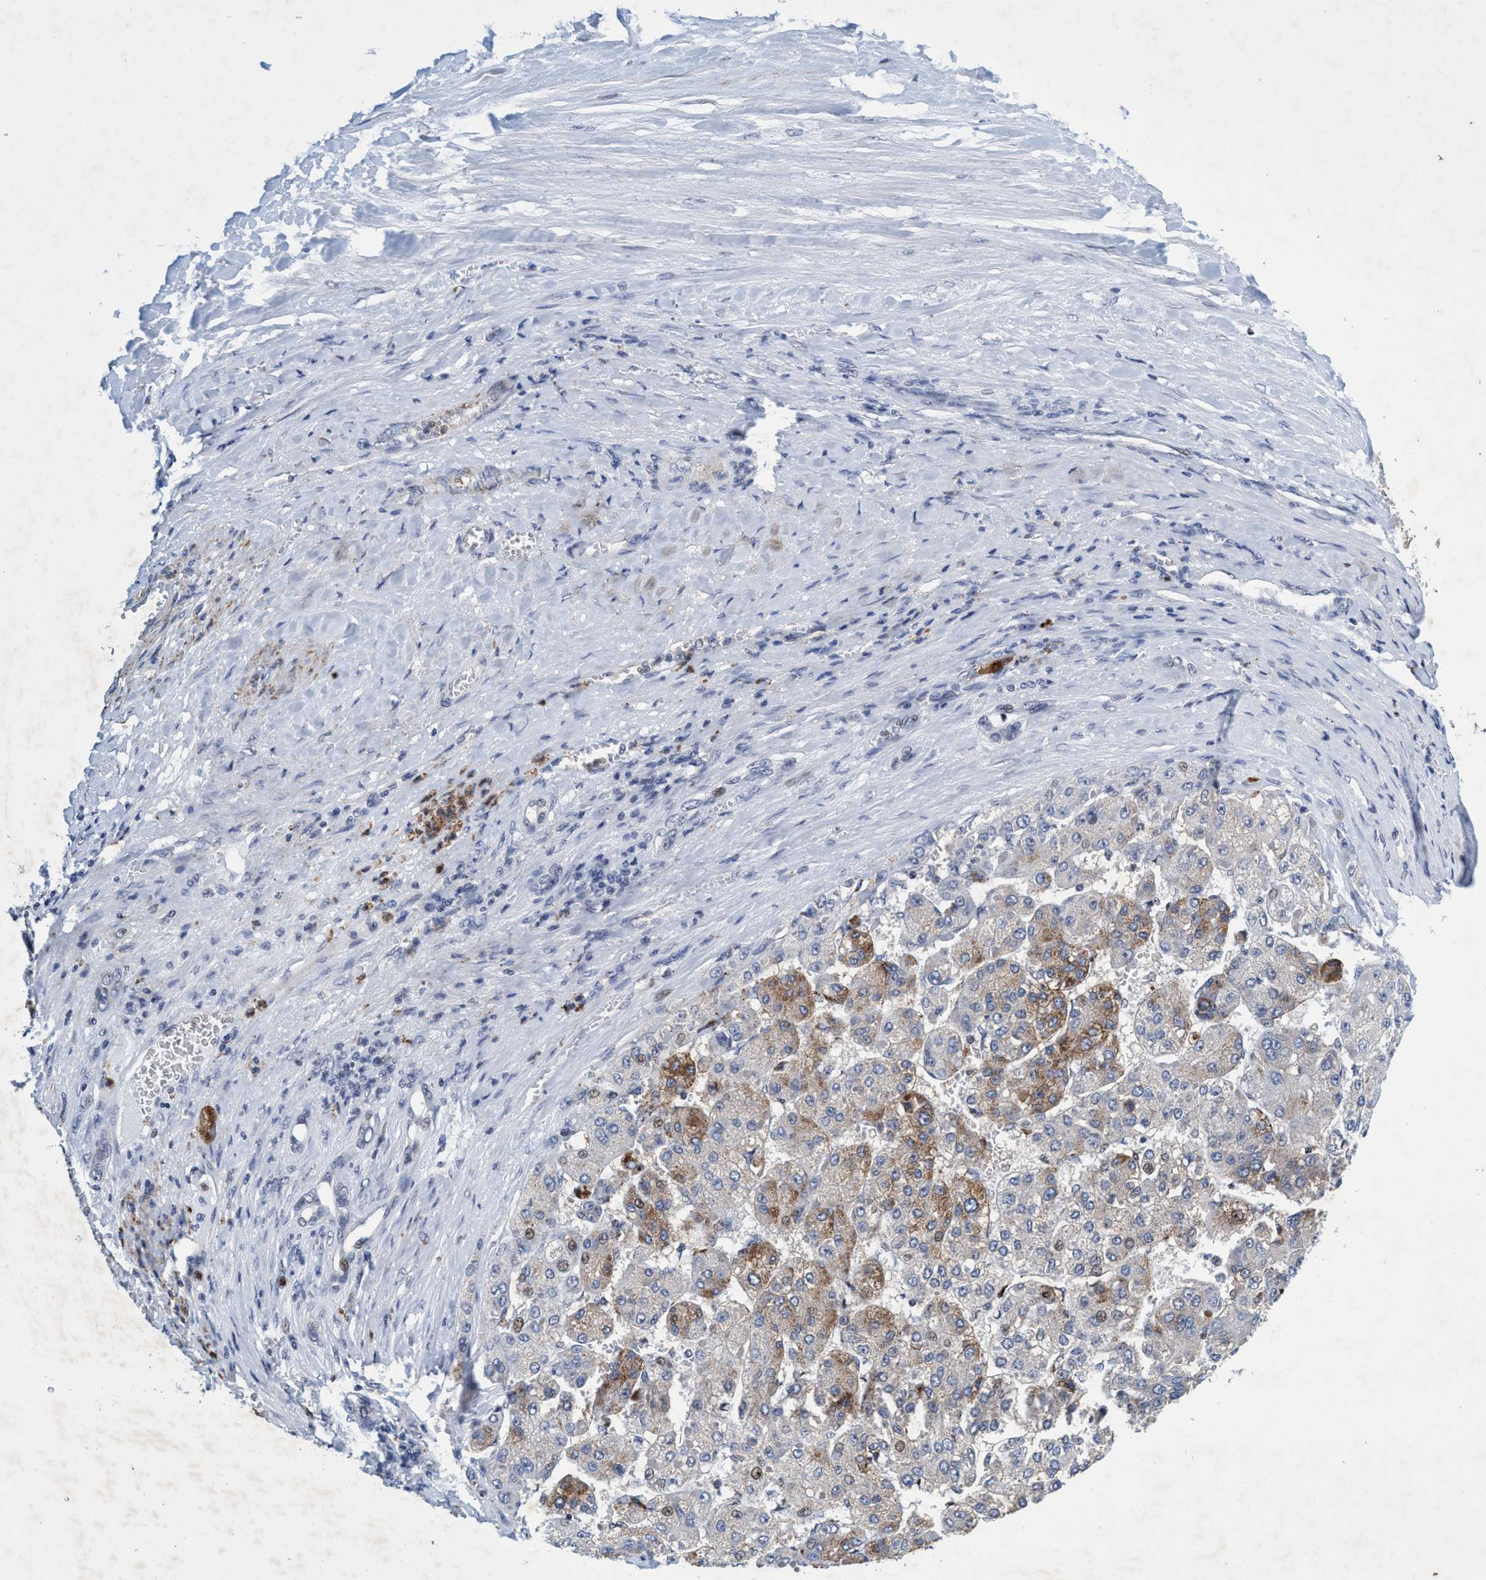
{"staining": {"intensity": "weak", "quantity": "25%-75%", "location": "cytoplasmic/membranous"}, "tissue": "liver cancer", "cell_type": "Tumor cells", "image_type": "cancer", "snomed": [{"axis": "morphology", "description": "Carcinoma, Hepatocellular, NOS"}, {"axis": "topography", "description": "Liver"}], "caption": "There is low levels of weak cytoplasmic/membranous expression in tumor cells of liver hepatocellular carcinoma, as demonstrated by immunohistochemical staining (brown color).", "gene": "GRB14", "patient": {"sex": "female", "age": 73}}